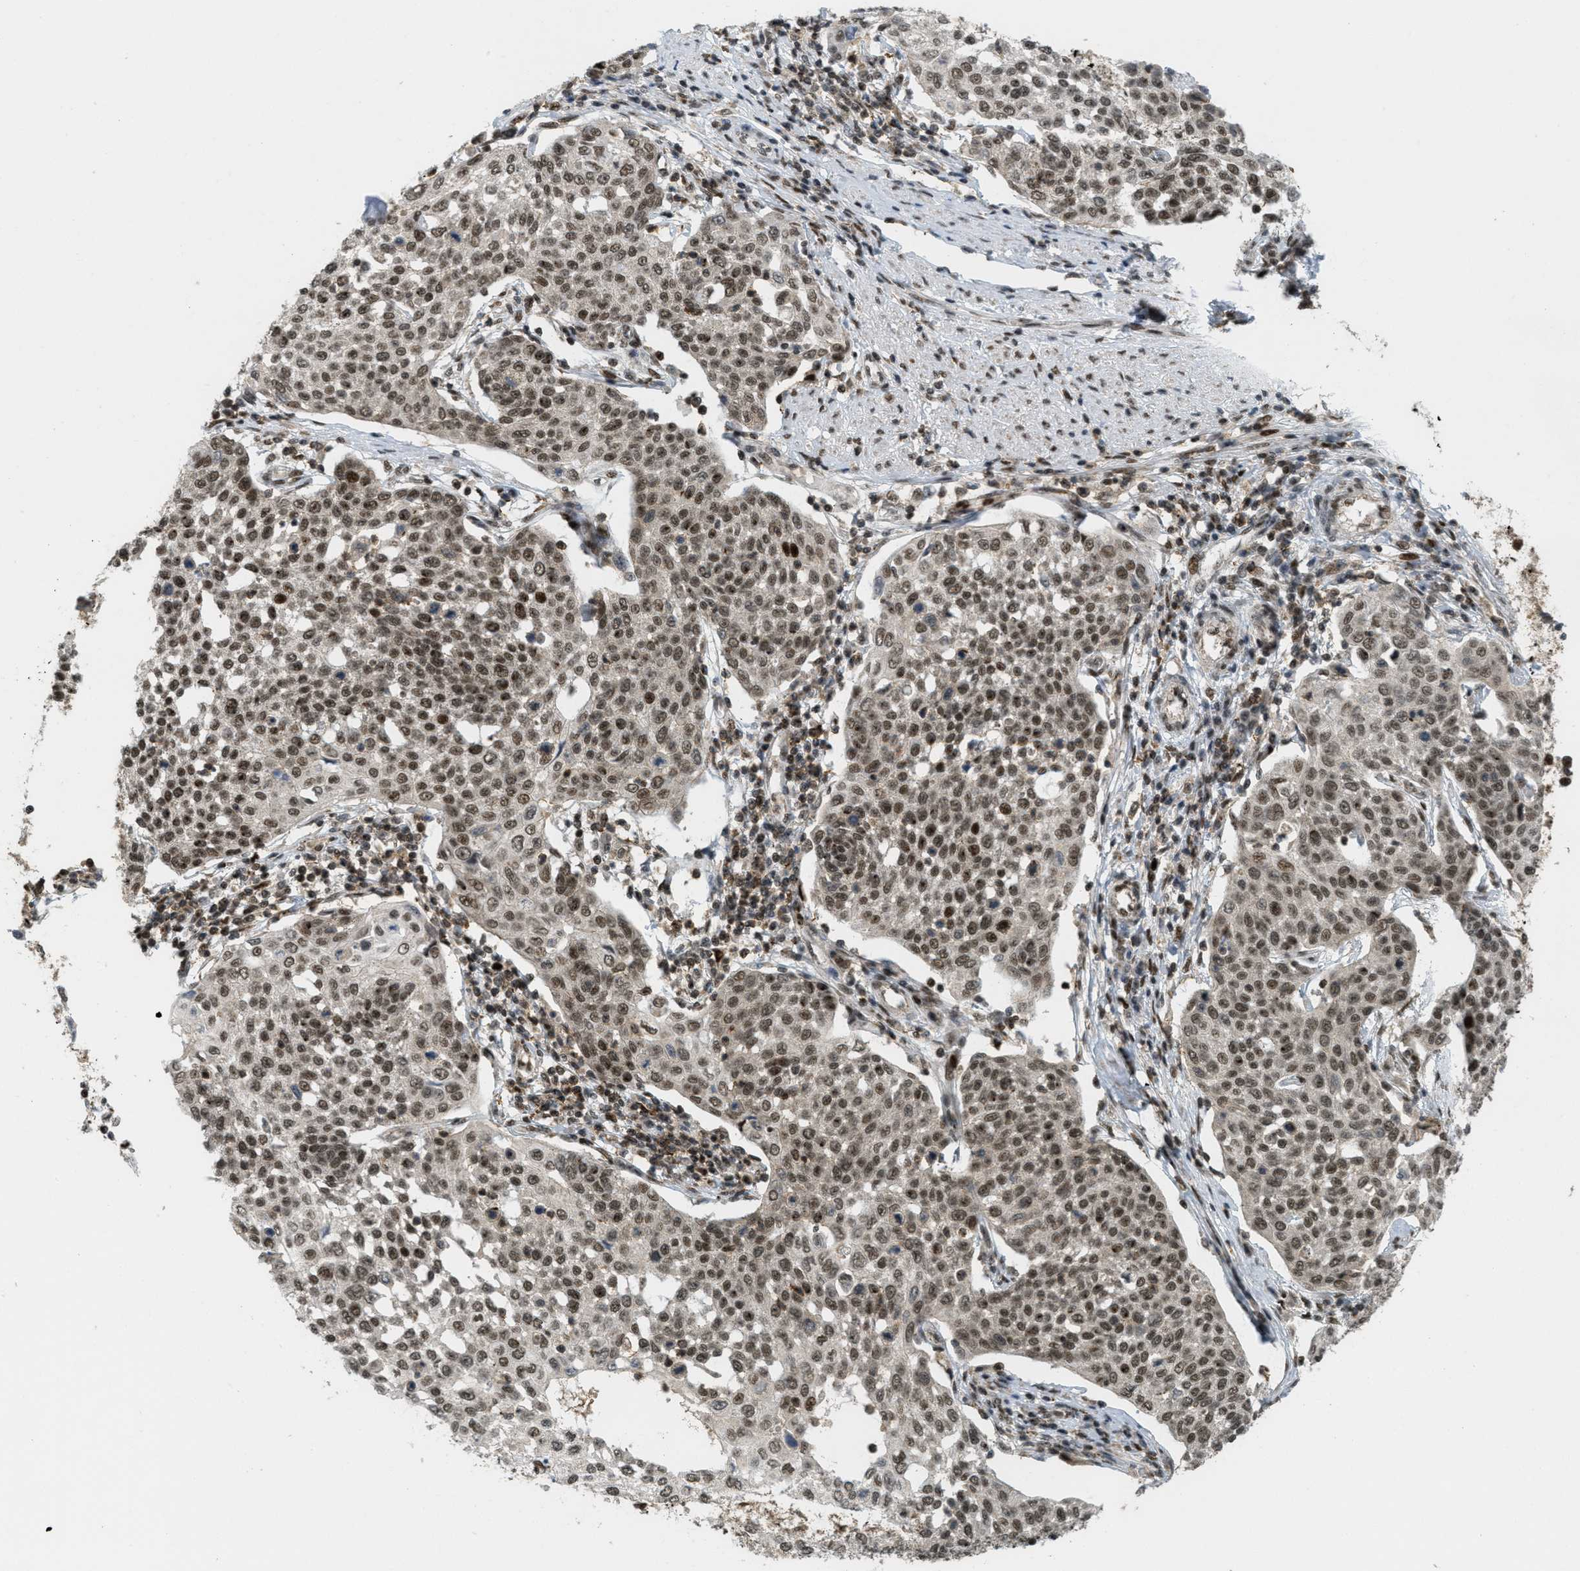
{"staining": {"intensity": "moderate", "quantity": ">75%", "location": "cytoplasmic/membranous,nuclear"}, "tissue": "cervical cancer", "cell_type": "Tumor cells", "image_type": "cancer", "snomed": [{"axis": "morphology", "description": "Squamous cell carcinoma, NOS"}, {"axis": "topography", "description": "Cervix"}], "caption": "Cervical cancer stained with a protein marker demonstrates moderate staining in tumor cells.", "gene": "TLK1", "patient": {"sex": "female", "age": 34}}